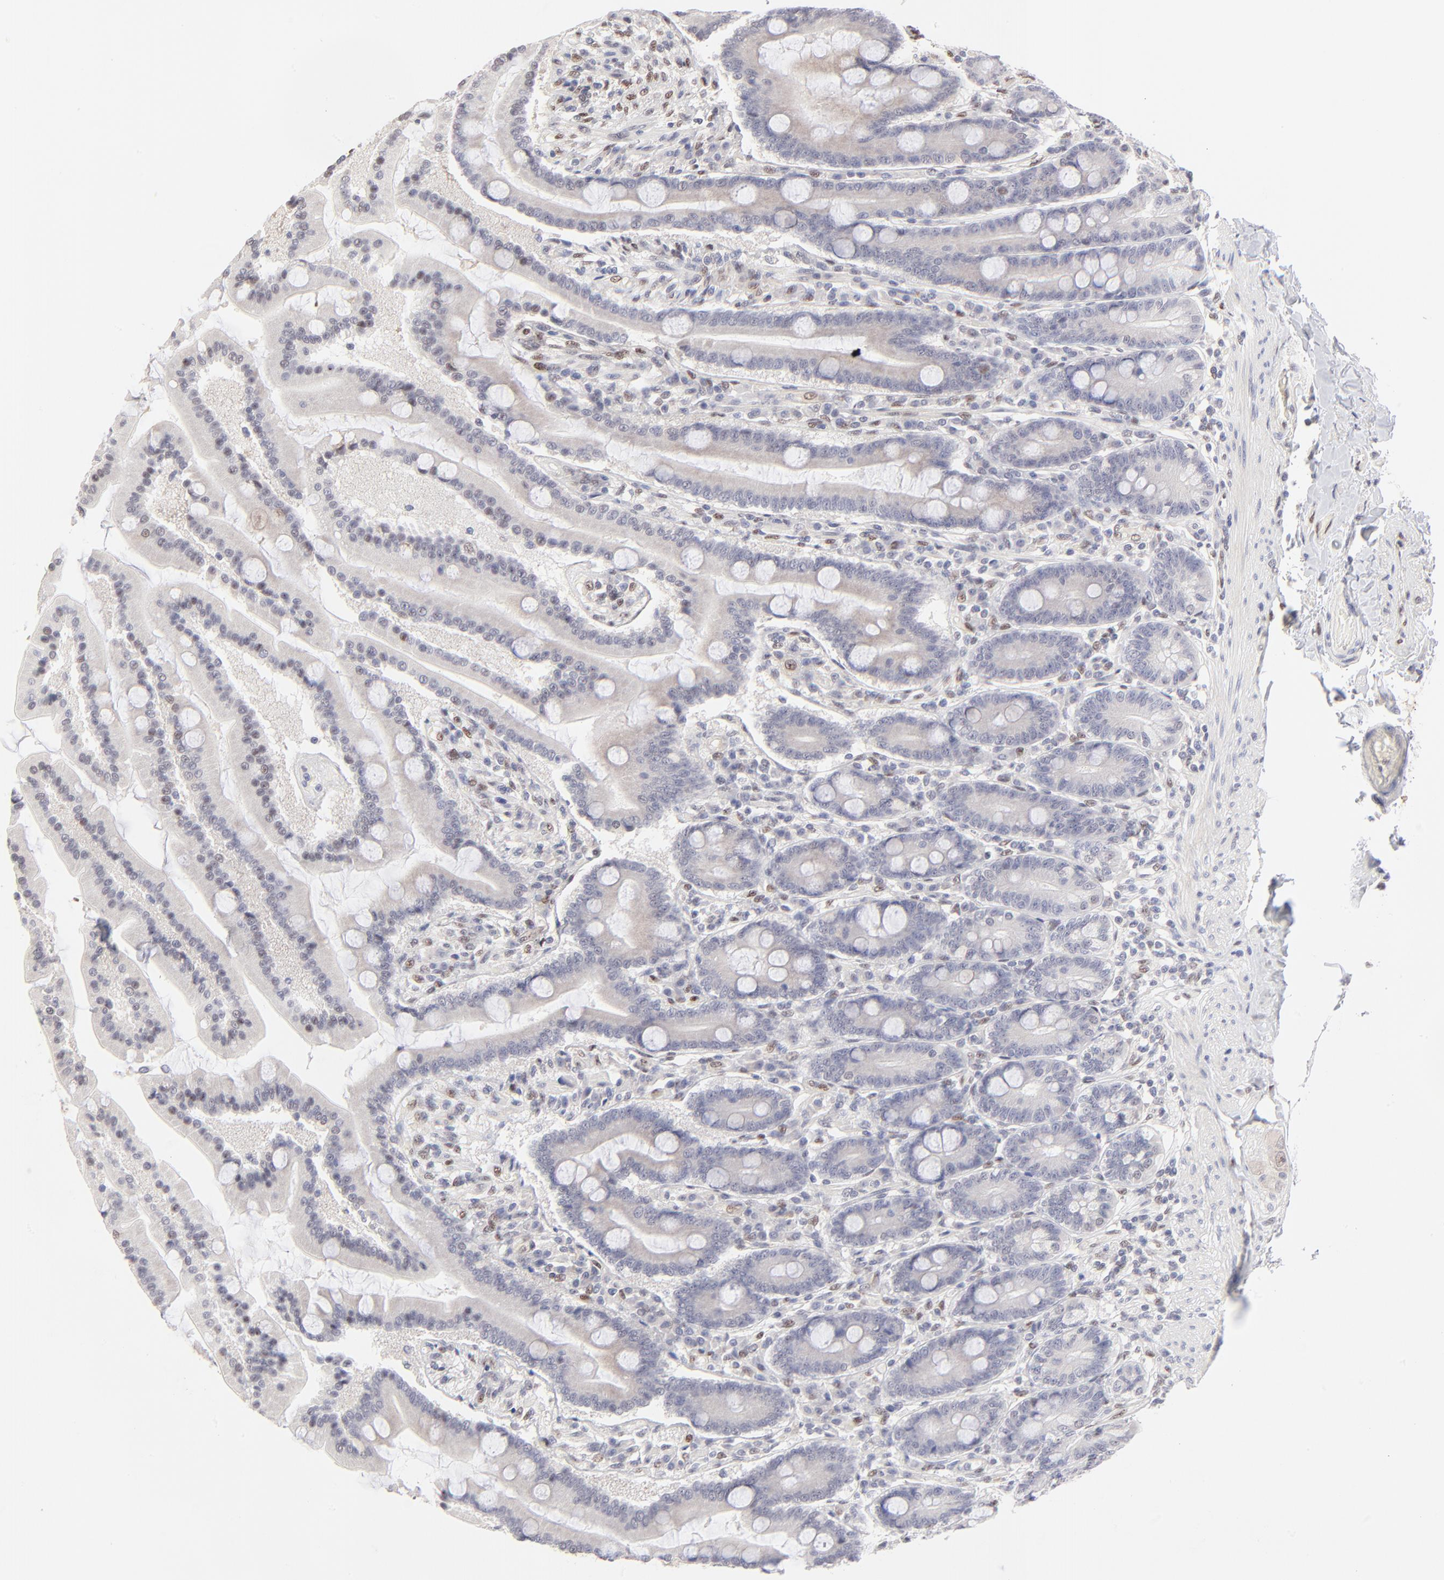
{"staining": {"intensity": "moderate", "quantity": "<25%", "location": "cytoplasmic/membranous,nuclear"}, "tissue": "duodenum", "cell_type": "Glandular cells", "image_type": "normal", "snomed": [{"axis": "morphology", "description": "Normal tissue, NOS"}, {"axis": "topography", "description": "Duodenum"}], "caption": "Human duodenum stained with a brown dye reveals moderate cytoplasmic/membranous,nuclear positive staining in about <25% of glandular cells.", "gene": "STAT3", "patient": {"sex": "female", "age": 64}}